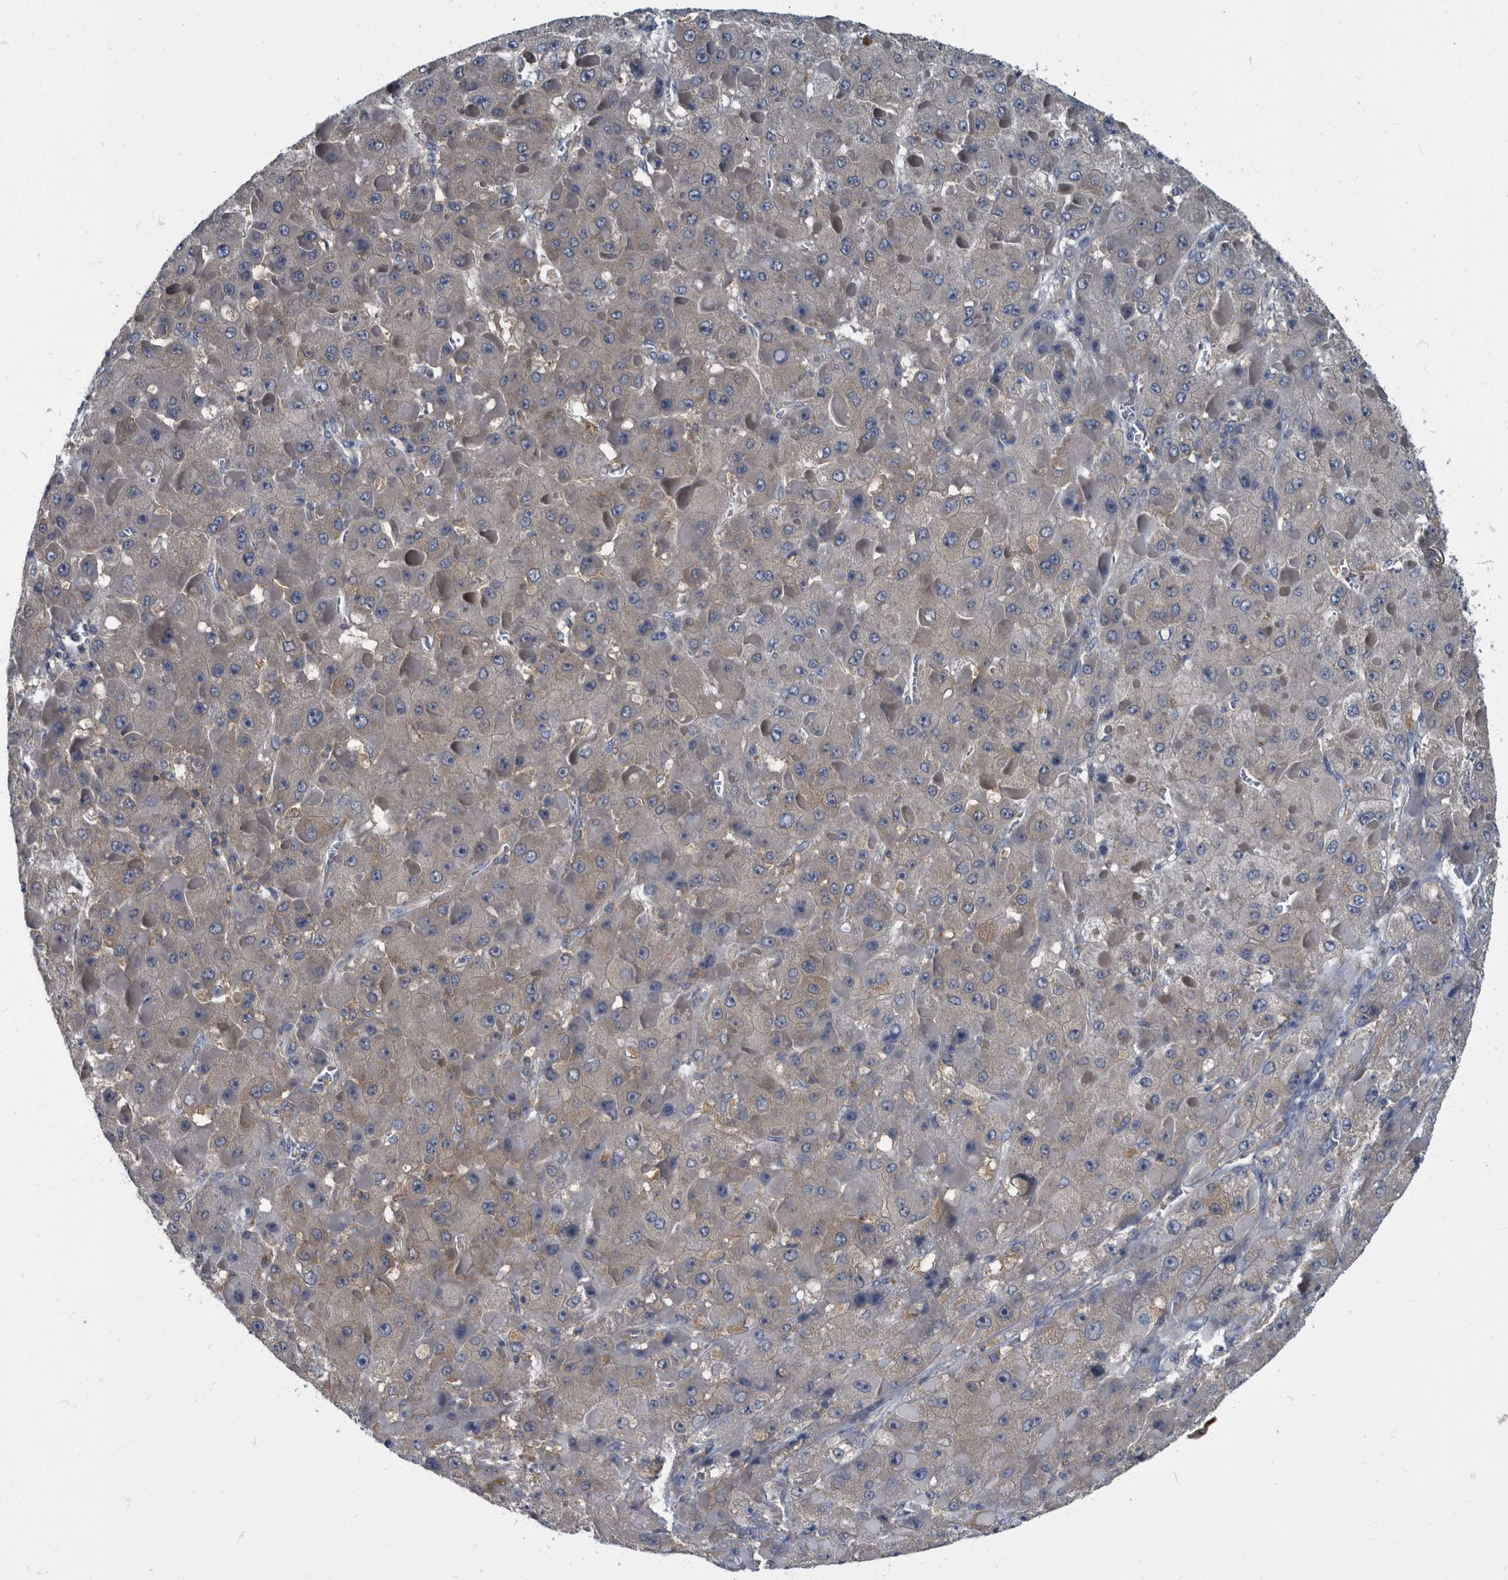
{"staining": {"intensity": "negative", "quantity": "none", "location": "none"}, "tissue": "liver cancer", "cell_type": "Tumor cells", "image_type": "cancer", "snomed": [{"axis": "morphology", "description": "Carcinoma, Hepatocellular, NOS"}, {"axis": "topography", "description": "Liver"}], "caption": "Liver cancer (hepatocellular carcinoma) was stained to show a protein in brown. There is no significant expression in tumor cells.", "gene": "CDV3", "patient": {"sex": "female", "age": 73}}